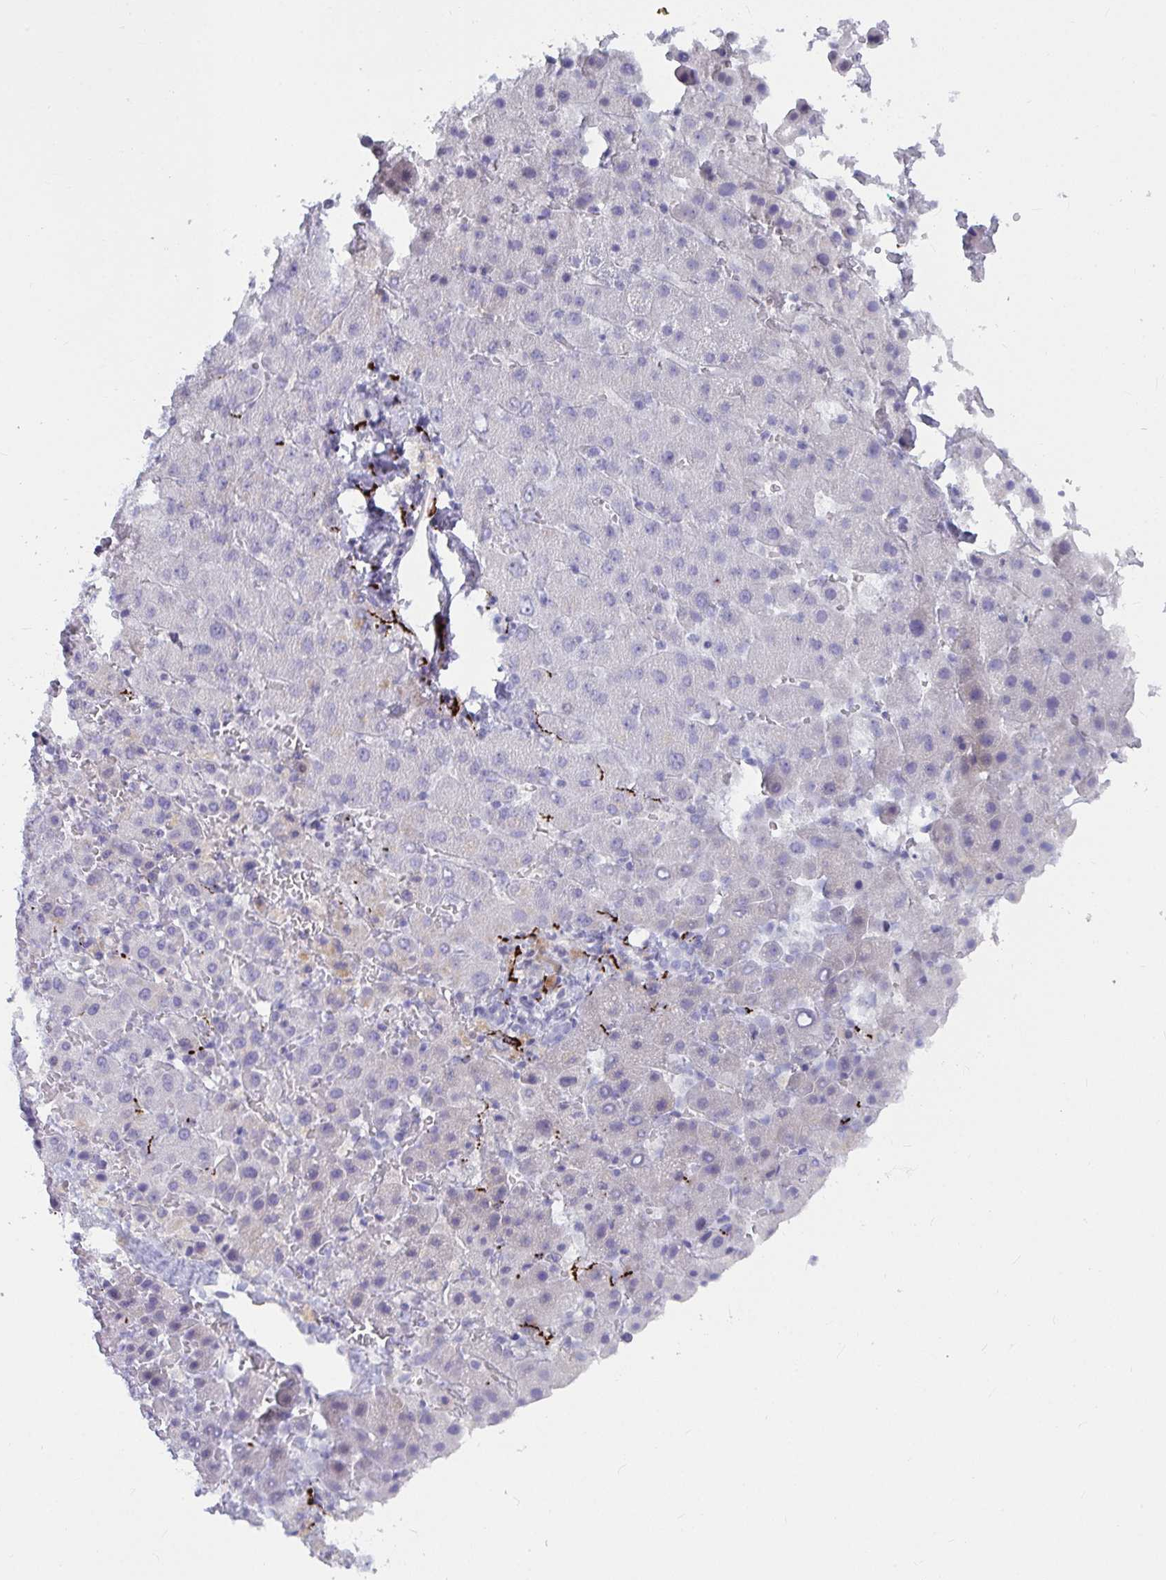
{"staining": {"intensity": "negative", "quantity": "none", "location": "none"}, "tissue": "liver cancer", "cell_type": "Tumor cells", "image_type": "cancer", "snomed": [{"axis": "morphology", "description": "Carcinoma, Hepatocellular, NOS"}, {"axis": "topography", "description": "Liver"}], "caption": "IHC histopathology image of human liver cancer stained for a protein (brown), which displays no expression in tumor cells.", "gene": "NPY", "patient": {"sex": "female", "age": 58}}